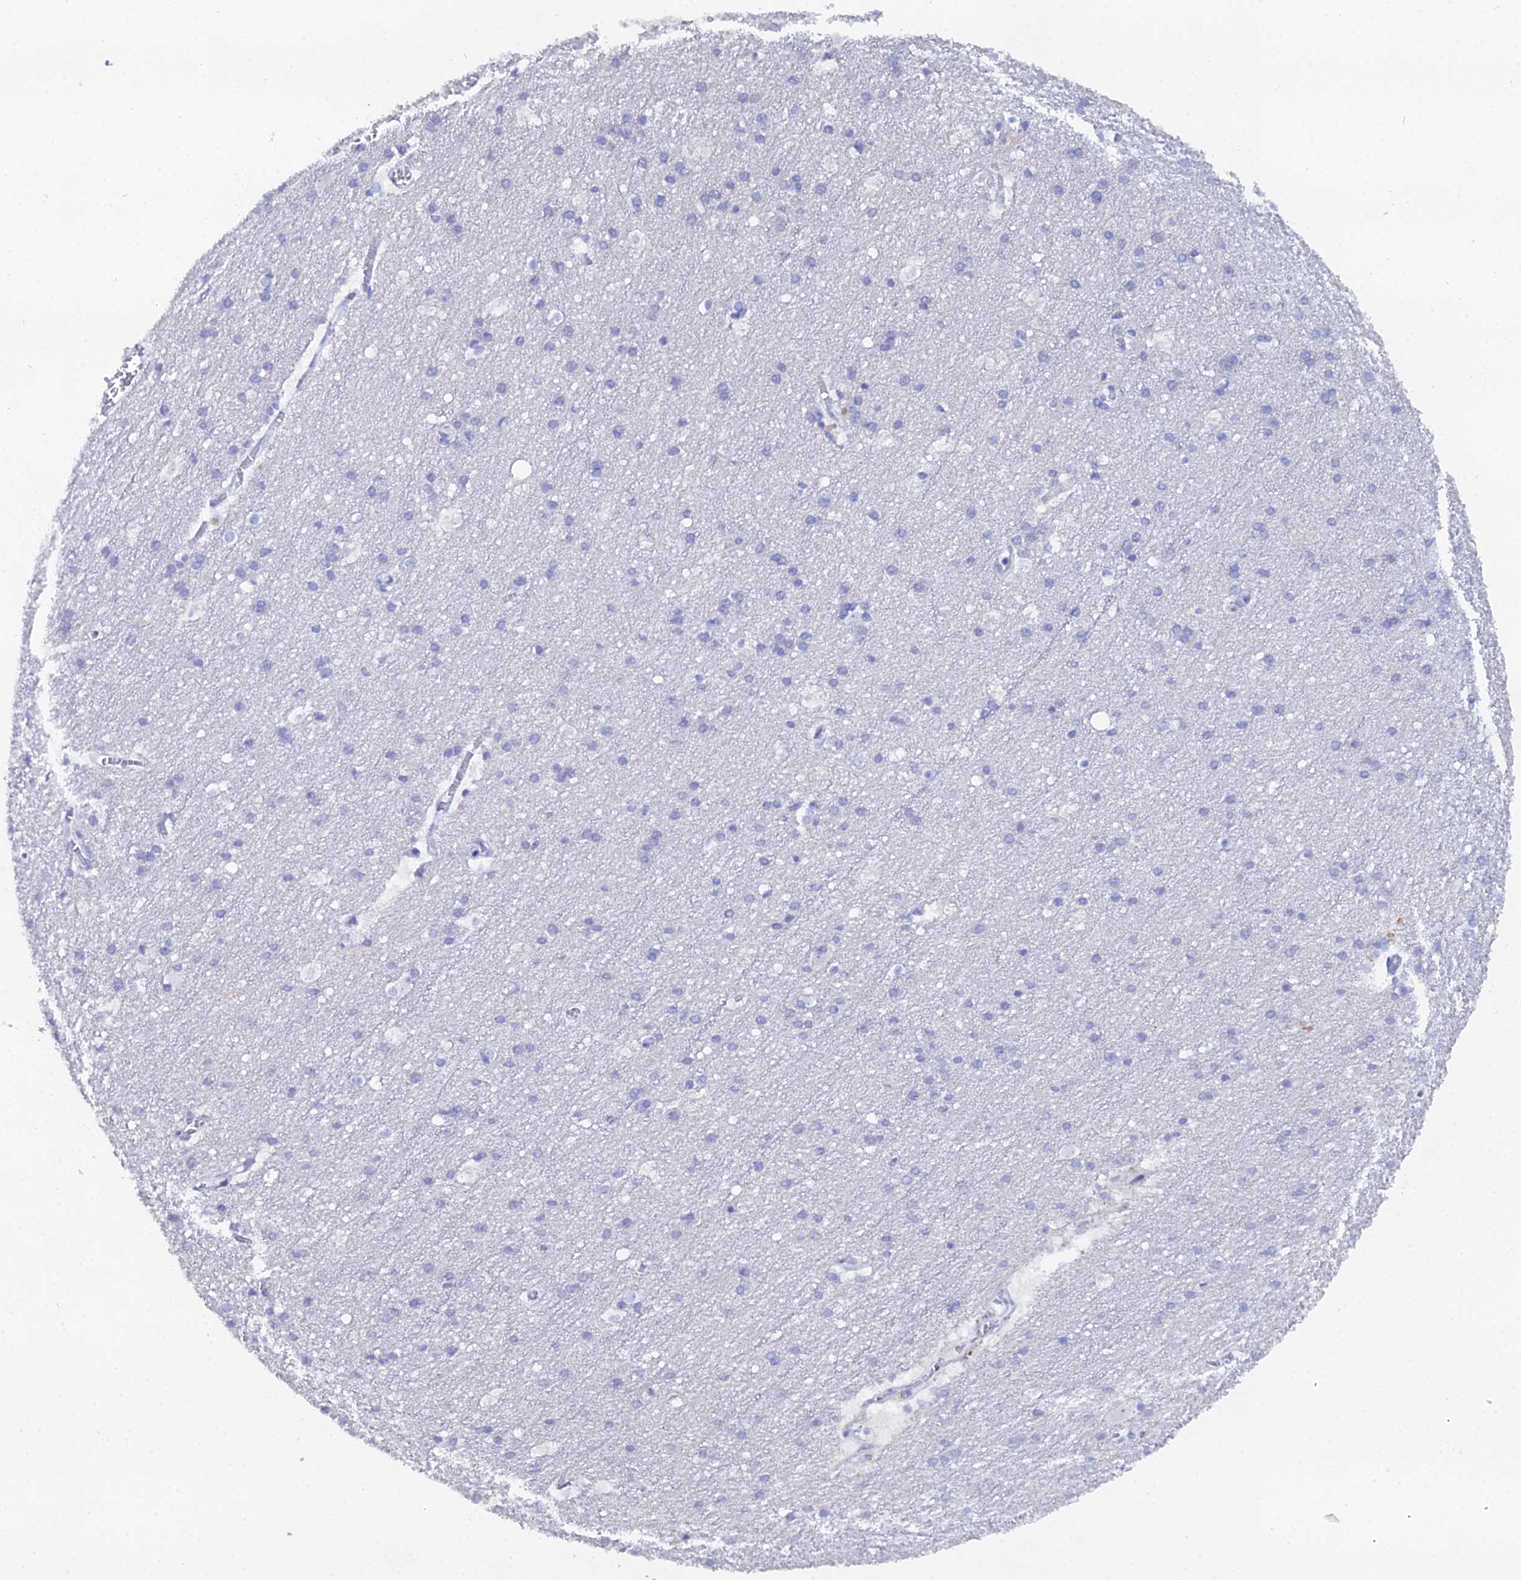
{"staining": {"intensity": "negative", "quantity": "none", "location": "none"}, "tissue": "cerebral cortex", "cell_type": "Endothelial cells", "image_type": "normal", "snomed": [{"axis": "morphology", "description": "Normal tissue, NOS"}, {"axis": "topography", "description": "Cerebral cortex"}], "caption": "This is an IHC micrograph of benign cerebral cortex. There is no positivity in endothelial cells.", "gene": "DHX34", "patient": {"sex": "male", "age": 54}}